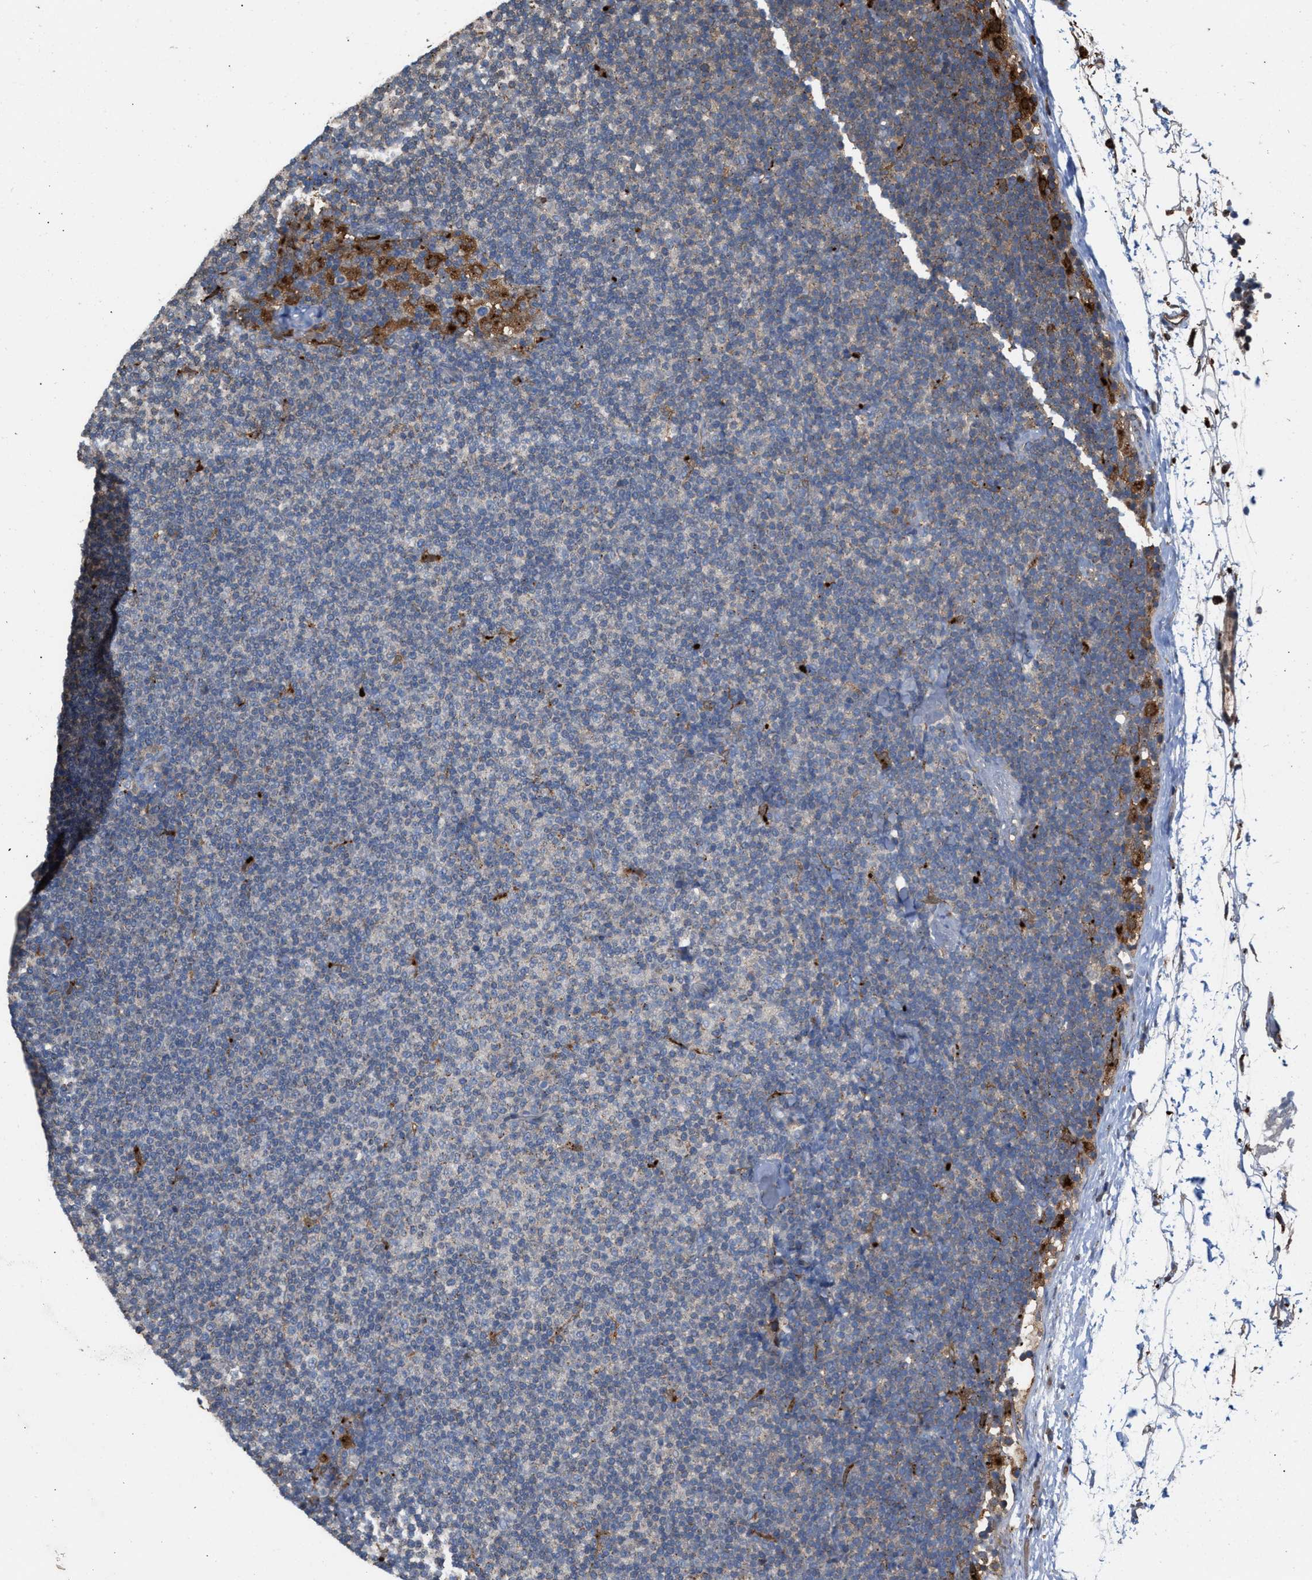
{"staining": {"intensity": "negative", "quantity": "none", "location": "none"}, "tissue": "lymphoma", "cell_type": "Tumor cells", "image_type": "cancer", "snomed": [{"axis": "morphology", "description": "Malignant lymphoma, non-Hodgkin's type, Low grade"}, {"axis": "topography", "description": "Lymph node"}], "caption": "Tumor cells show no significant positivity in low-grade malignant lymphoma, non-Hodgkin's type. (Immunohistochemistry, brightfield microscopy, high magnification).", "gene": "ELMO3", "patient": {"sex": "female", "age": 53}}